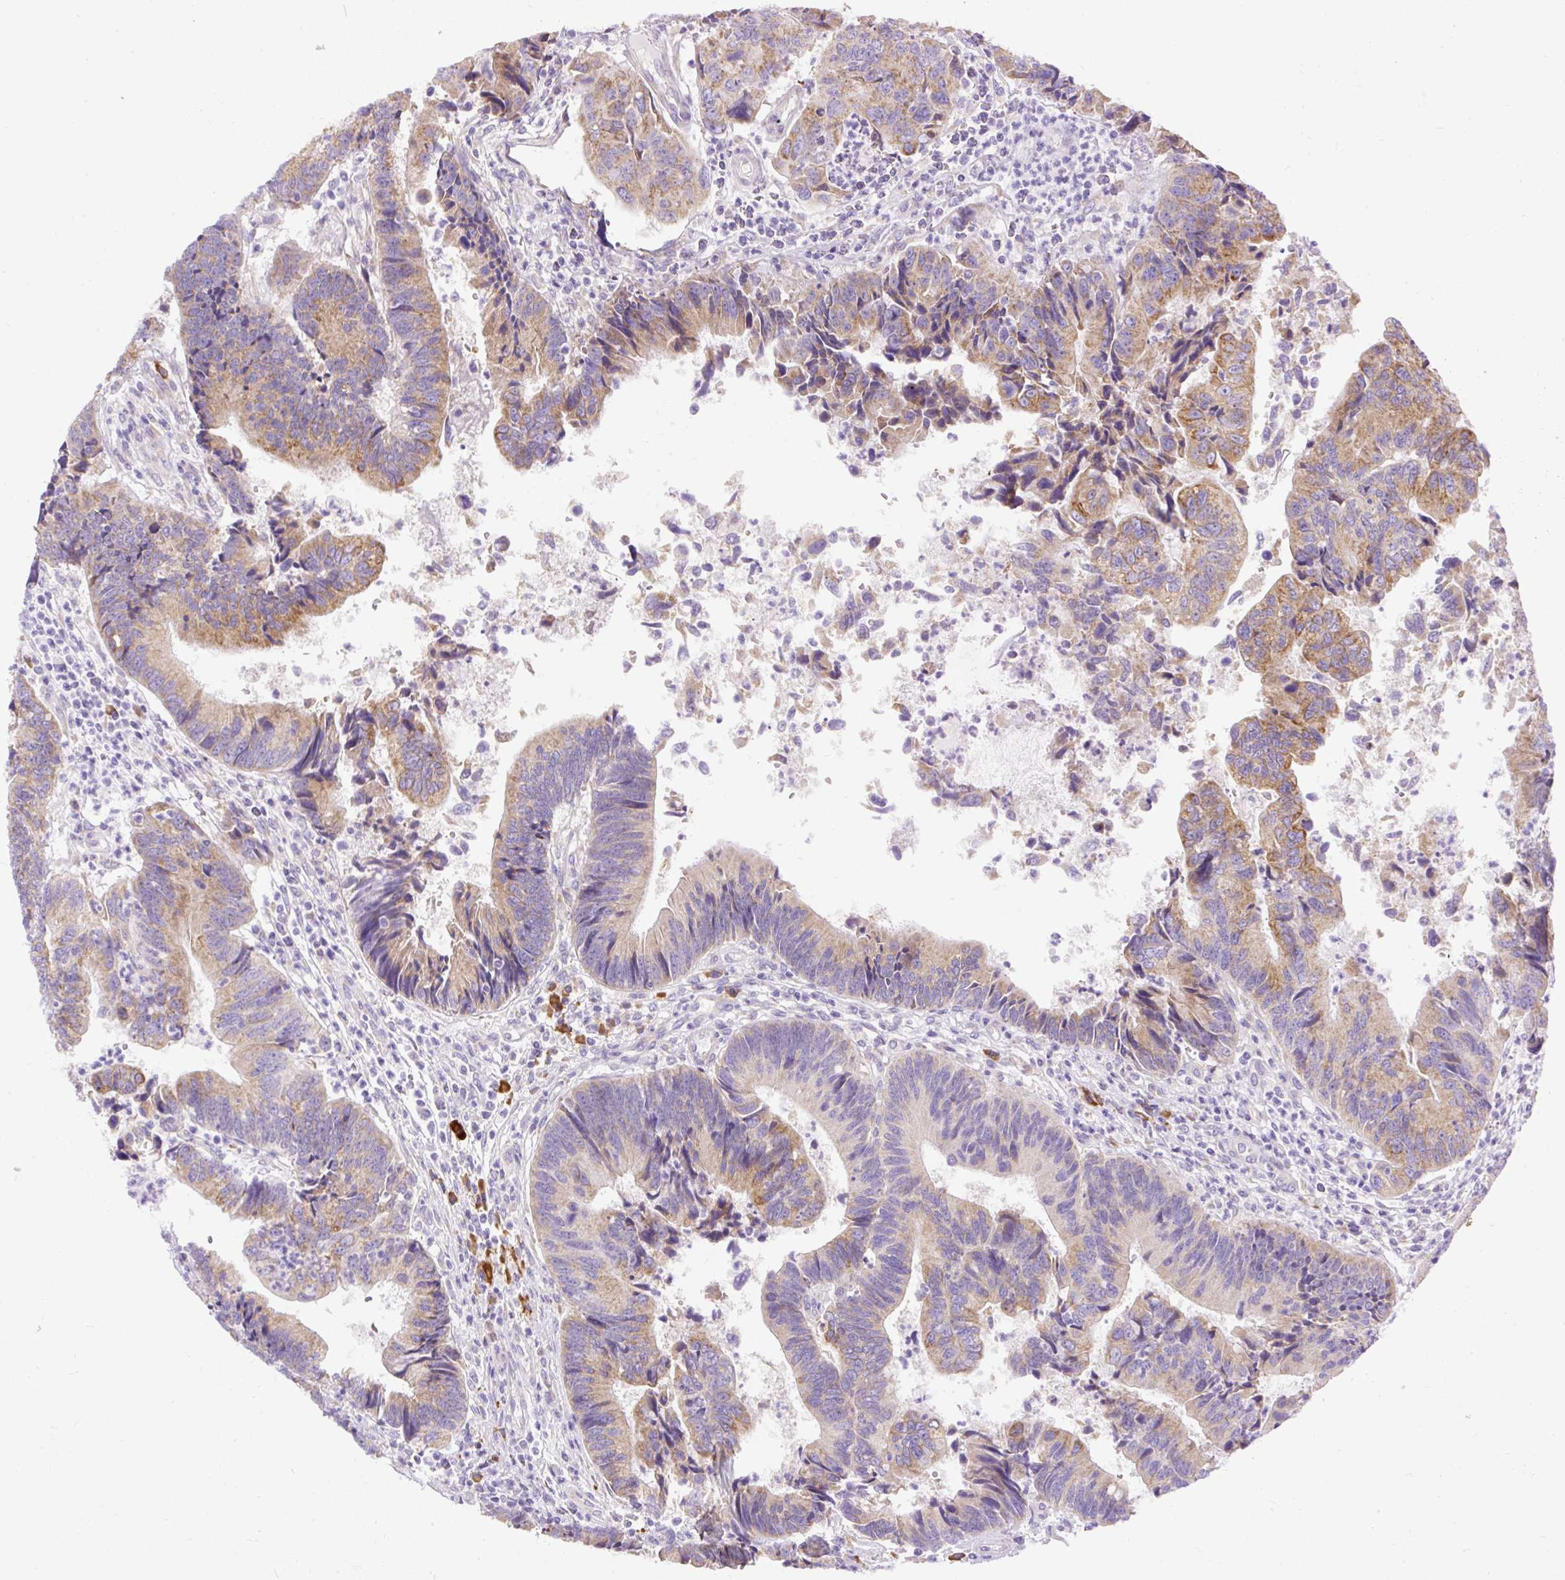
{"staining": {"intensity": "moderate", "quantity": ">75%", "location": "cytoplasmic/membranous"}, "tissue": "colorectal cancer", "cell_type": "Tumor cells", "image_type": "cancer", "snomed": [{"axis": "morphology", "description": "Adenocarcinoma, NOS"}, {"axis": "topography", "description": "Colon"}], "caption": "Moderate cytoplasmic/membranous protein positivity is present in about >75% of tumor cells in adenocarcinoma (colorectal).", "gene": "SYBU", "patient": {"sex": "female", "age": 67}}